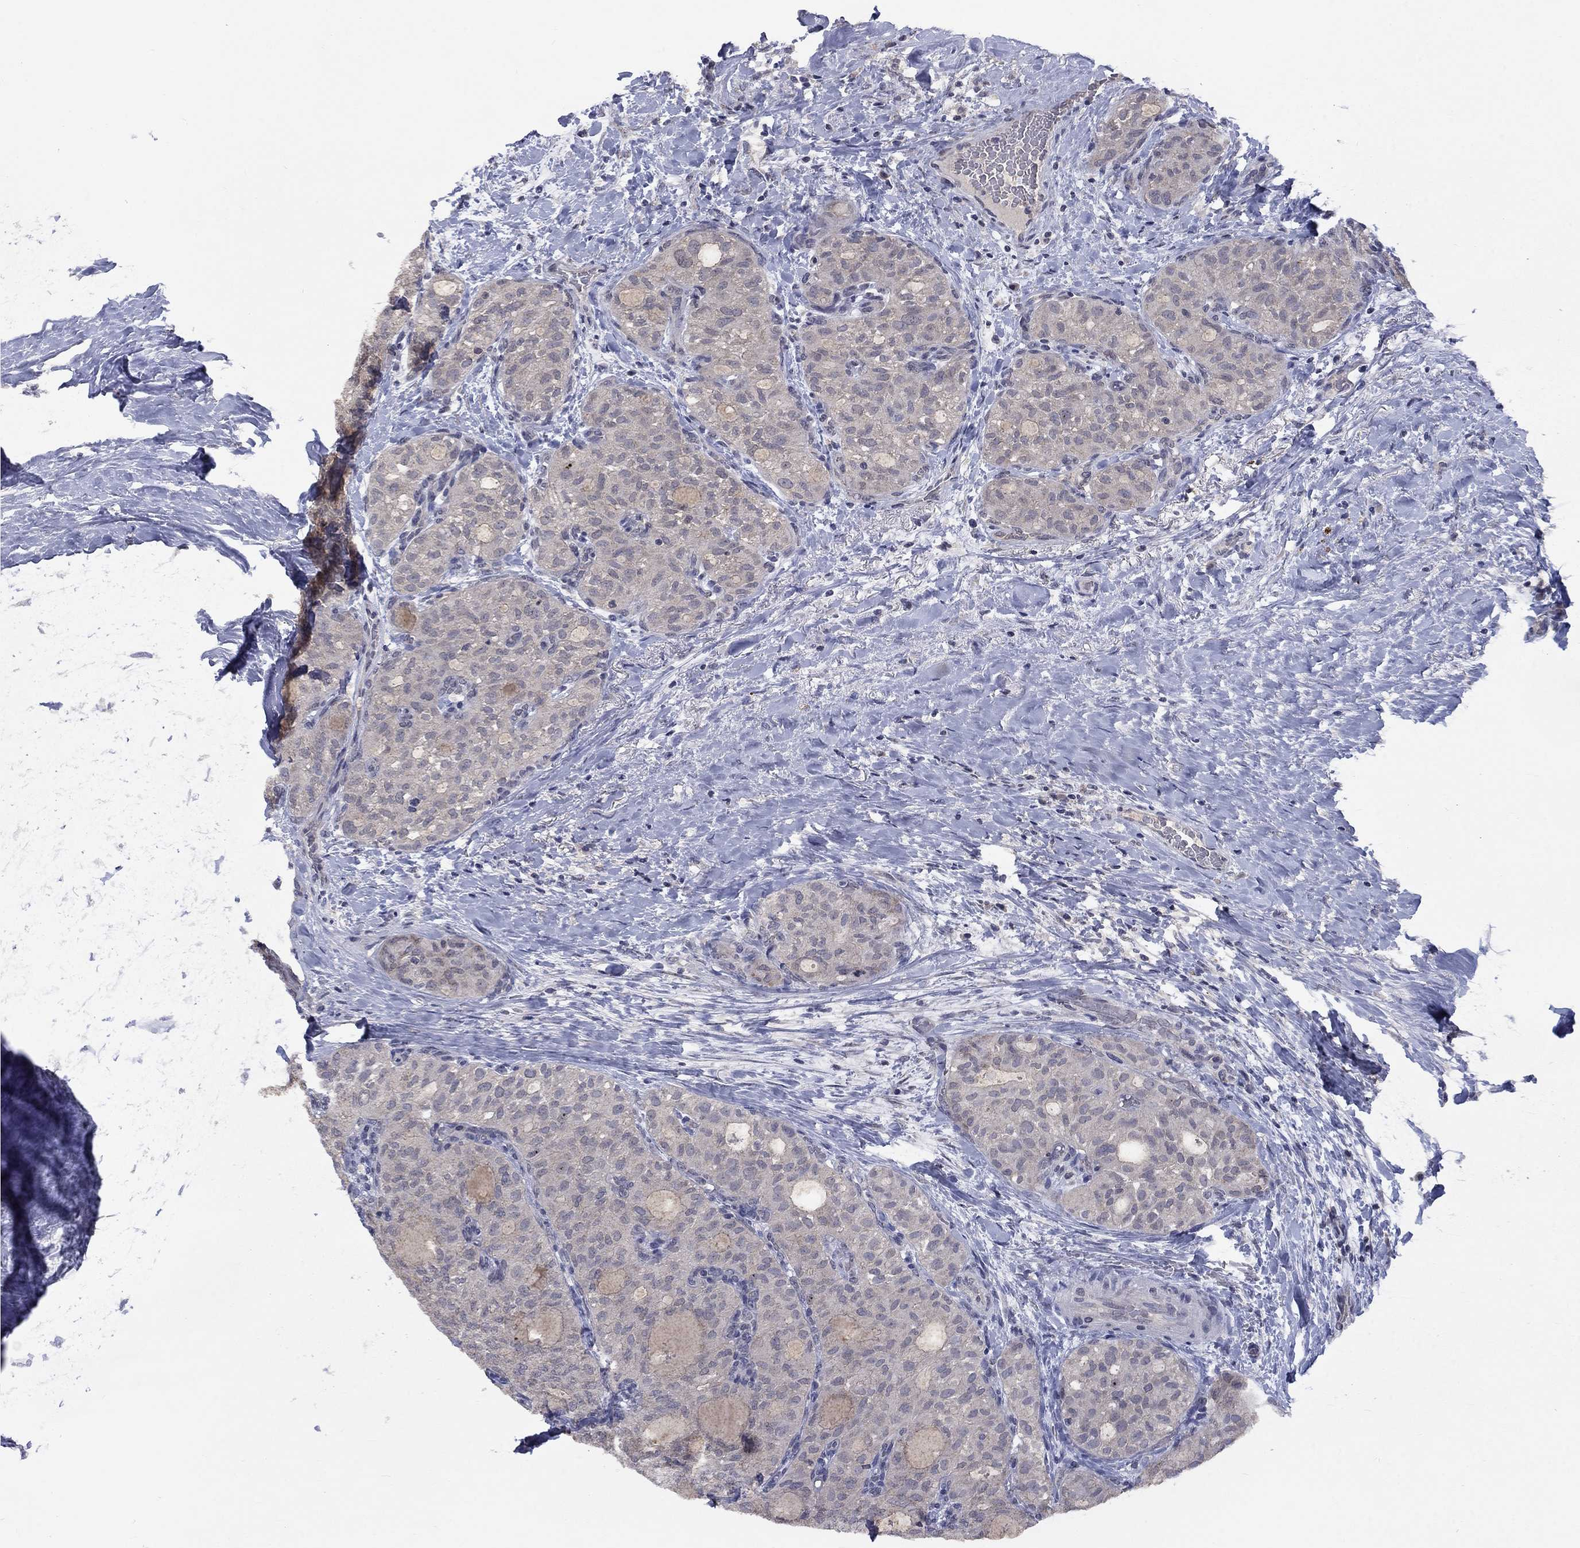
{"staining": {"intensity": "negative", "quantity": "none", "location": "none"}, "tissue": "thyroid cancer", "cell_type": "Tumor cells", "image_type": "cancer", "snomed": [{"axis": "morphology", "description": "Follicular adenoma carcinoma, NOS"}, {"axis": "topography", "description": "Thyroid gland"}], "caption": "An immunohistochemistry (IHC) histopathology image of follicular adenoma carcinoma (thyroid) is shown. There is no staining in tumor cells of follicular adenoma carcinoma (thyroid). Nuclei are stained in blue.", "gene": "SPATA33", "patient": {"sex": "male", "age": 75}}